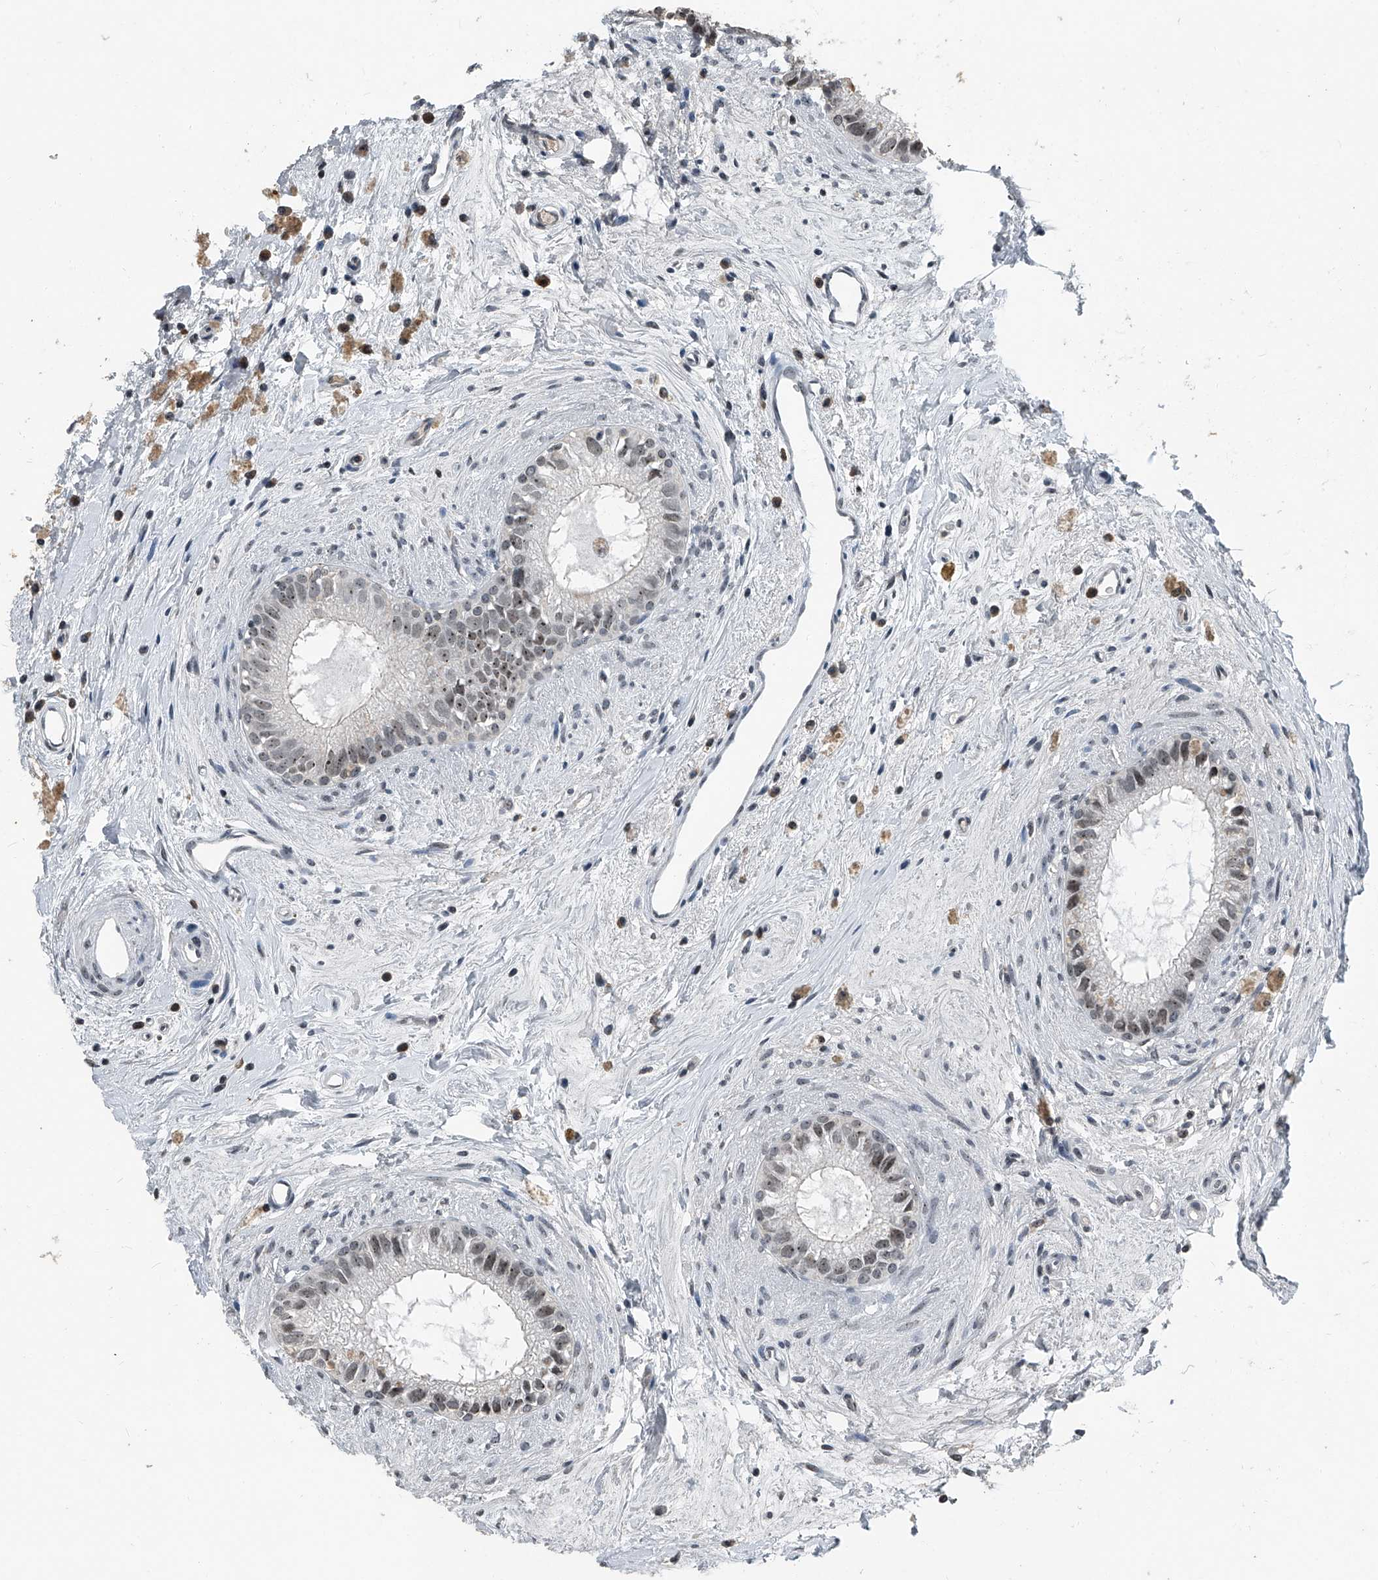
{"staining": {"intensity": "moderate", "quantity": ">75%", "location": "nuclear"}, "tissue": "epididymis", "cell_type": "Glandular cells", "image_type": "normal", "snomed": [{"axis": "morphology", "description": "Normal tissue, NOS"}, {"axis": "topography", "description": "Epididymis"}], "caption": "Immunohistochemistry staining of benign epididymis, which shows medium levels of moderate nuclear expression in about >75% of glandular cells indicating moderate nuclear protein positivity. The staining was performed using DAB (brown) for protein detection and nuclei were counterstained in hematoxylin (blue).", "gene": "TCOF1", "patient": {"sex": "male", "age": 80}}